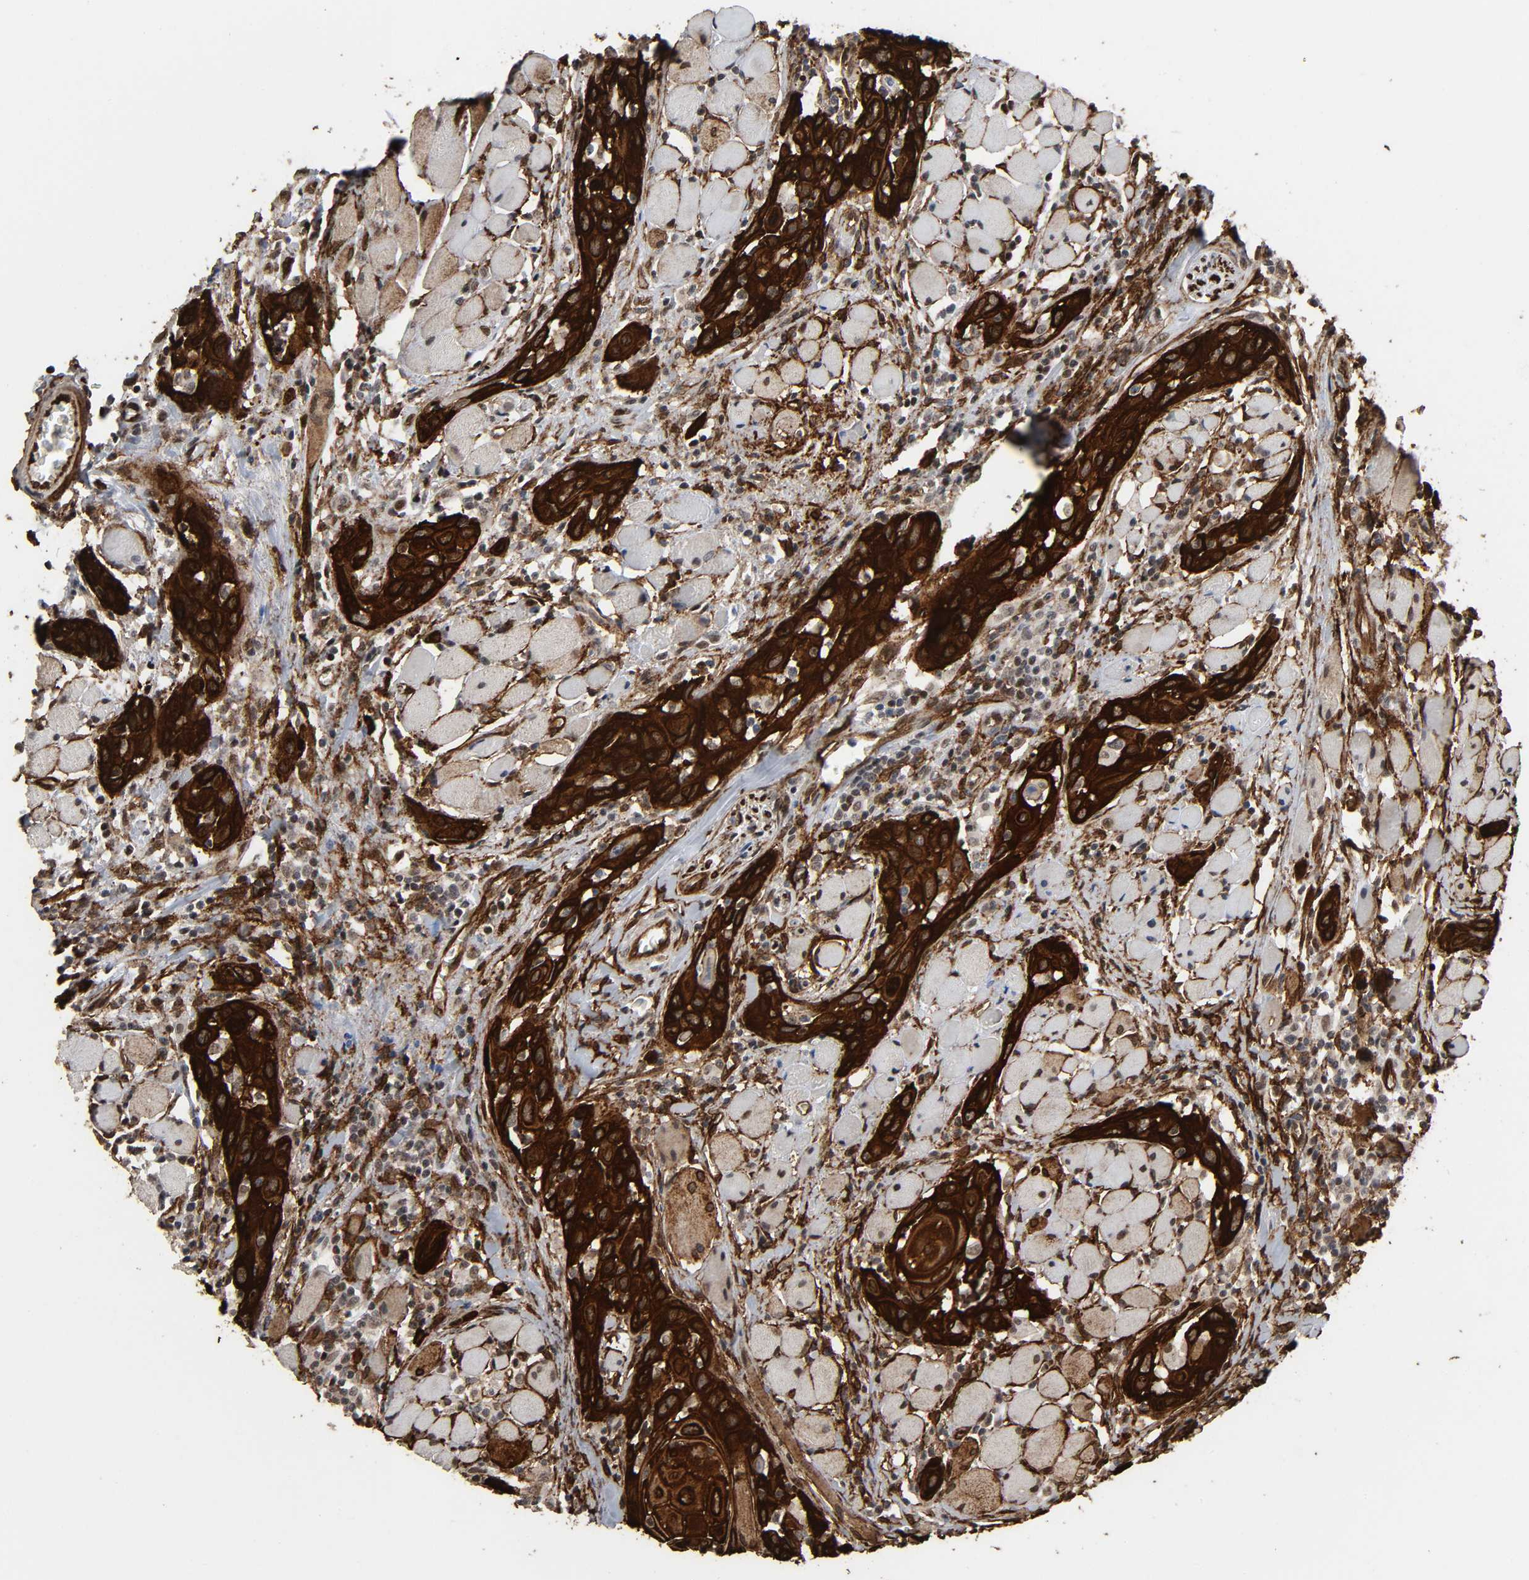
{"staining": {"intensity": "strong", "quantity": ">75%", "location": "cytoplasmic/membranous"}, "tissue": "head and neck cancer", "cell_type": "Tumor cells", "image_type": "cancer", "snomed": [{"axis": "morphology", "description": "Squamous cell carcinoma, NOS"}, {"axis": "topography", "description": "Oral tissue"}, {"axis": "topography", "description": "Head-Neck"}], "caption": "An immunohistochemistry (IHC) histopathology image of neoplastic tissue is shown. Protein staining in brown shows strong cytoplasmic/membranous positivity in head and neck cancer within tumor cells.", "gene": "AHNAK2", "patient": {"sex": "female", "age": 50}}